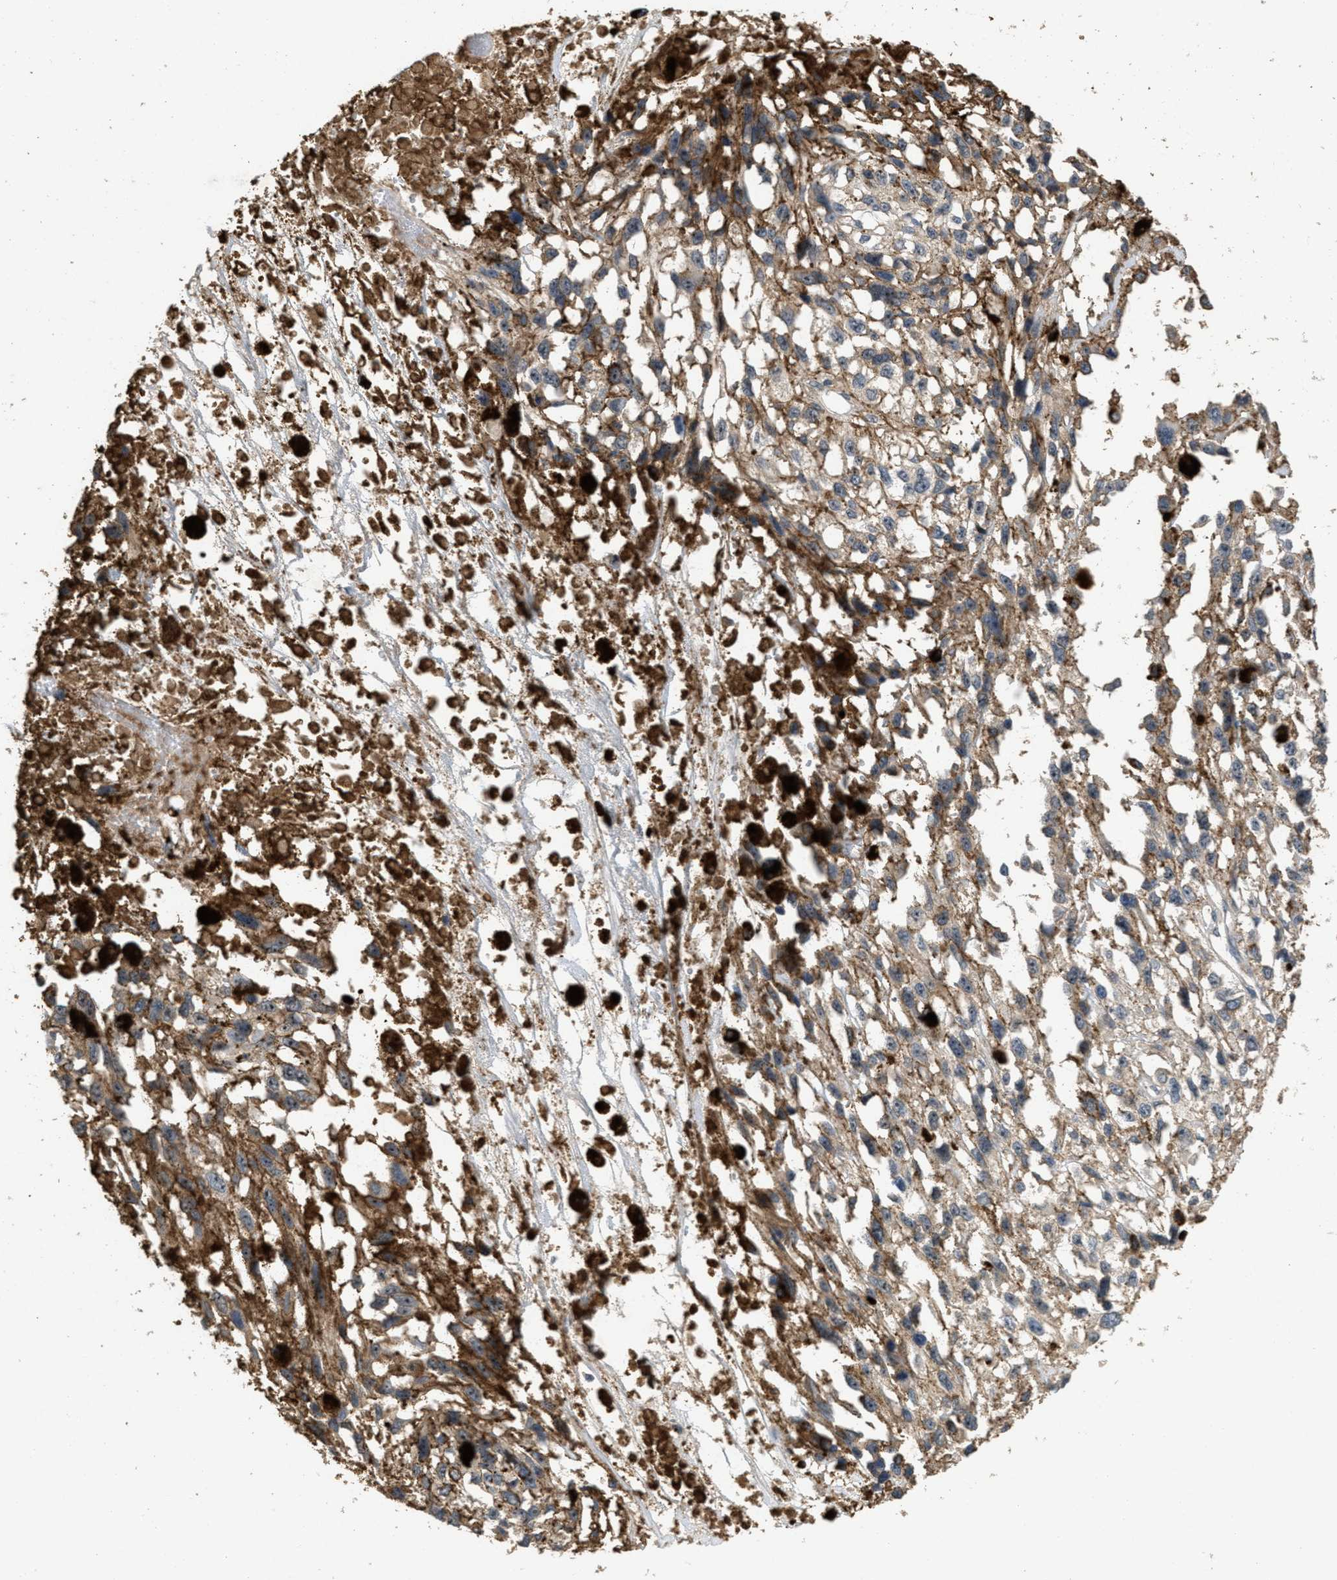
{"staining": {"intensity": "weak", "quantity": "<25%", "location": "cytoplasmic/membranous"}, "tissue": "melanoma", "cell_type": "Tumor cells", "image_type": "cancer", "snomed": [{"axis": "morphology", "description": "Malignant melanoma, Metastatic site"}, {"axis": "topography", "description": "Lymph node"}], "caption": "Immunohistochemistry histopathology image of neoplastic tissue: malignant melanoma (metastatic site) stained with DAB (3,3'-diaminobenzidine) reveals no significant protein positivity in tumor cells.", "gene": "OSMR", "patient": {"sex": "male", "age": 59}}